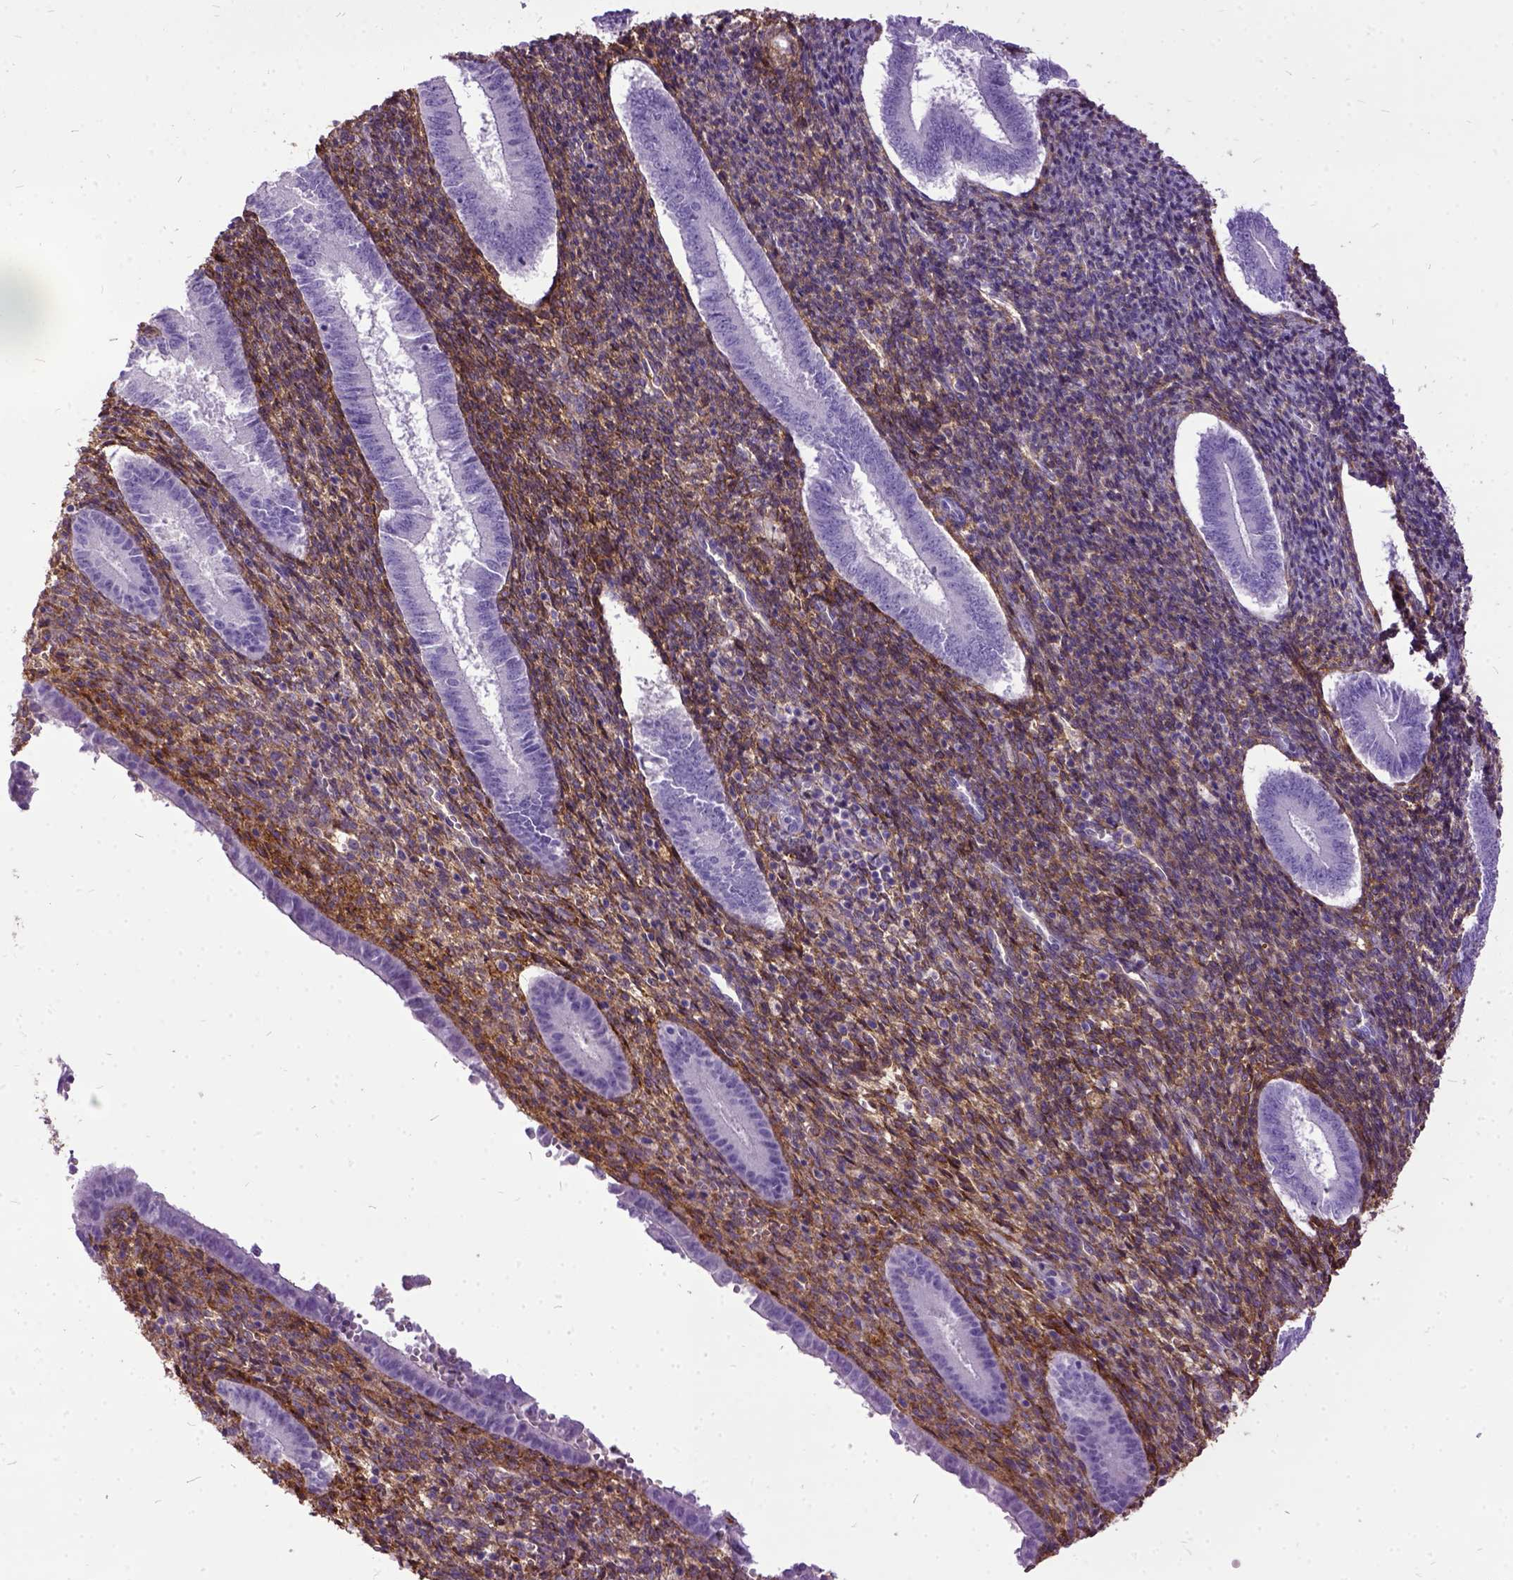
{"staining": {"intensity": "moderate", "quantity": ">75%", "location": "cytoplasmic/membranous"}, "tissue": "endometrium", "cell_type": "Cells in endometrial stroma", "image_type": "normal", "snomed": [{"axis": "morphology", "description": "Normal tissue, NOS"}, {"axis": "topography", "description": "Endometrium"}], "caption": "Immunohistochemistry (IHC) micrograph of unremarkable endometrium stained for a protein (brown), which reveals medium levels of moderate cytoplasmic/membranous staining in about >75% of cells in endometrial stroma.", "gene": "MME", "patient": {"sex": "female", "age": 25}}